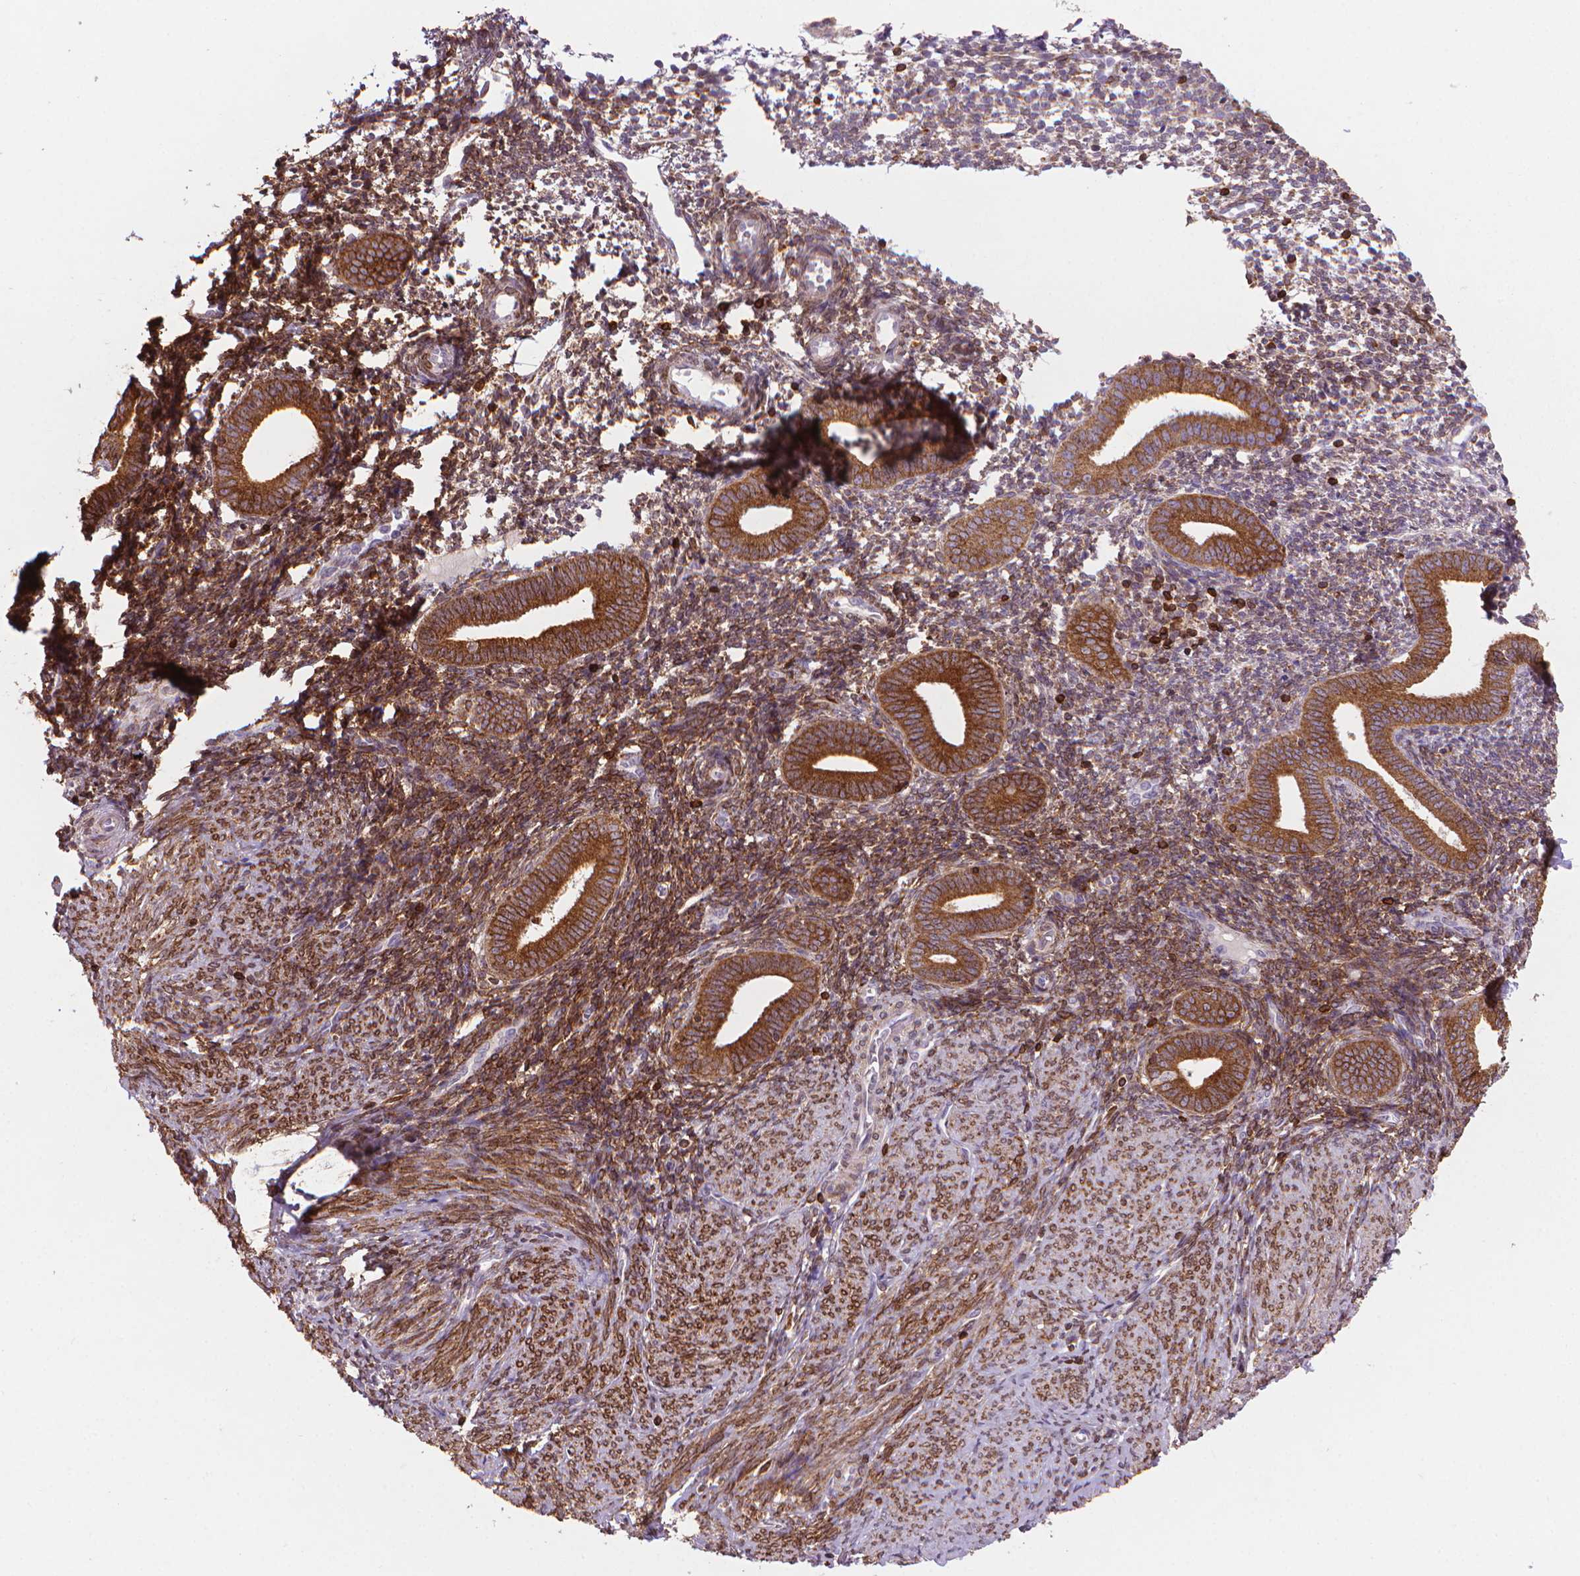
{"staining": {"intensity": "moderate", "quantity": "25%-75%", "location": "cytoplasmic/membranous"}, "tissue": "endometrium", "cell_type": "Cells in endometrial stroma", "image_type": "normal", "snomed": [{"axis": "morphology", "description": "Normal tissue, NOS"}, {"axis": "topography", "description": "Endometrium"}], "caption": "Immunohistochemical staining of benign human endometrium reveals 25%-75% levels of moderate cytoplasmic/membranous protein staining in about 25%-75% of cells in endometrial stroma. (DAB (3,3'-diaminobenzidine) = brown stain, brightfield microscopy at high magnification).", "gene": "BCL2", "patient": {"sex": "female", "age": 40}}